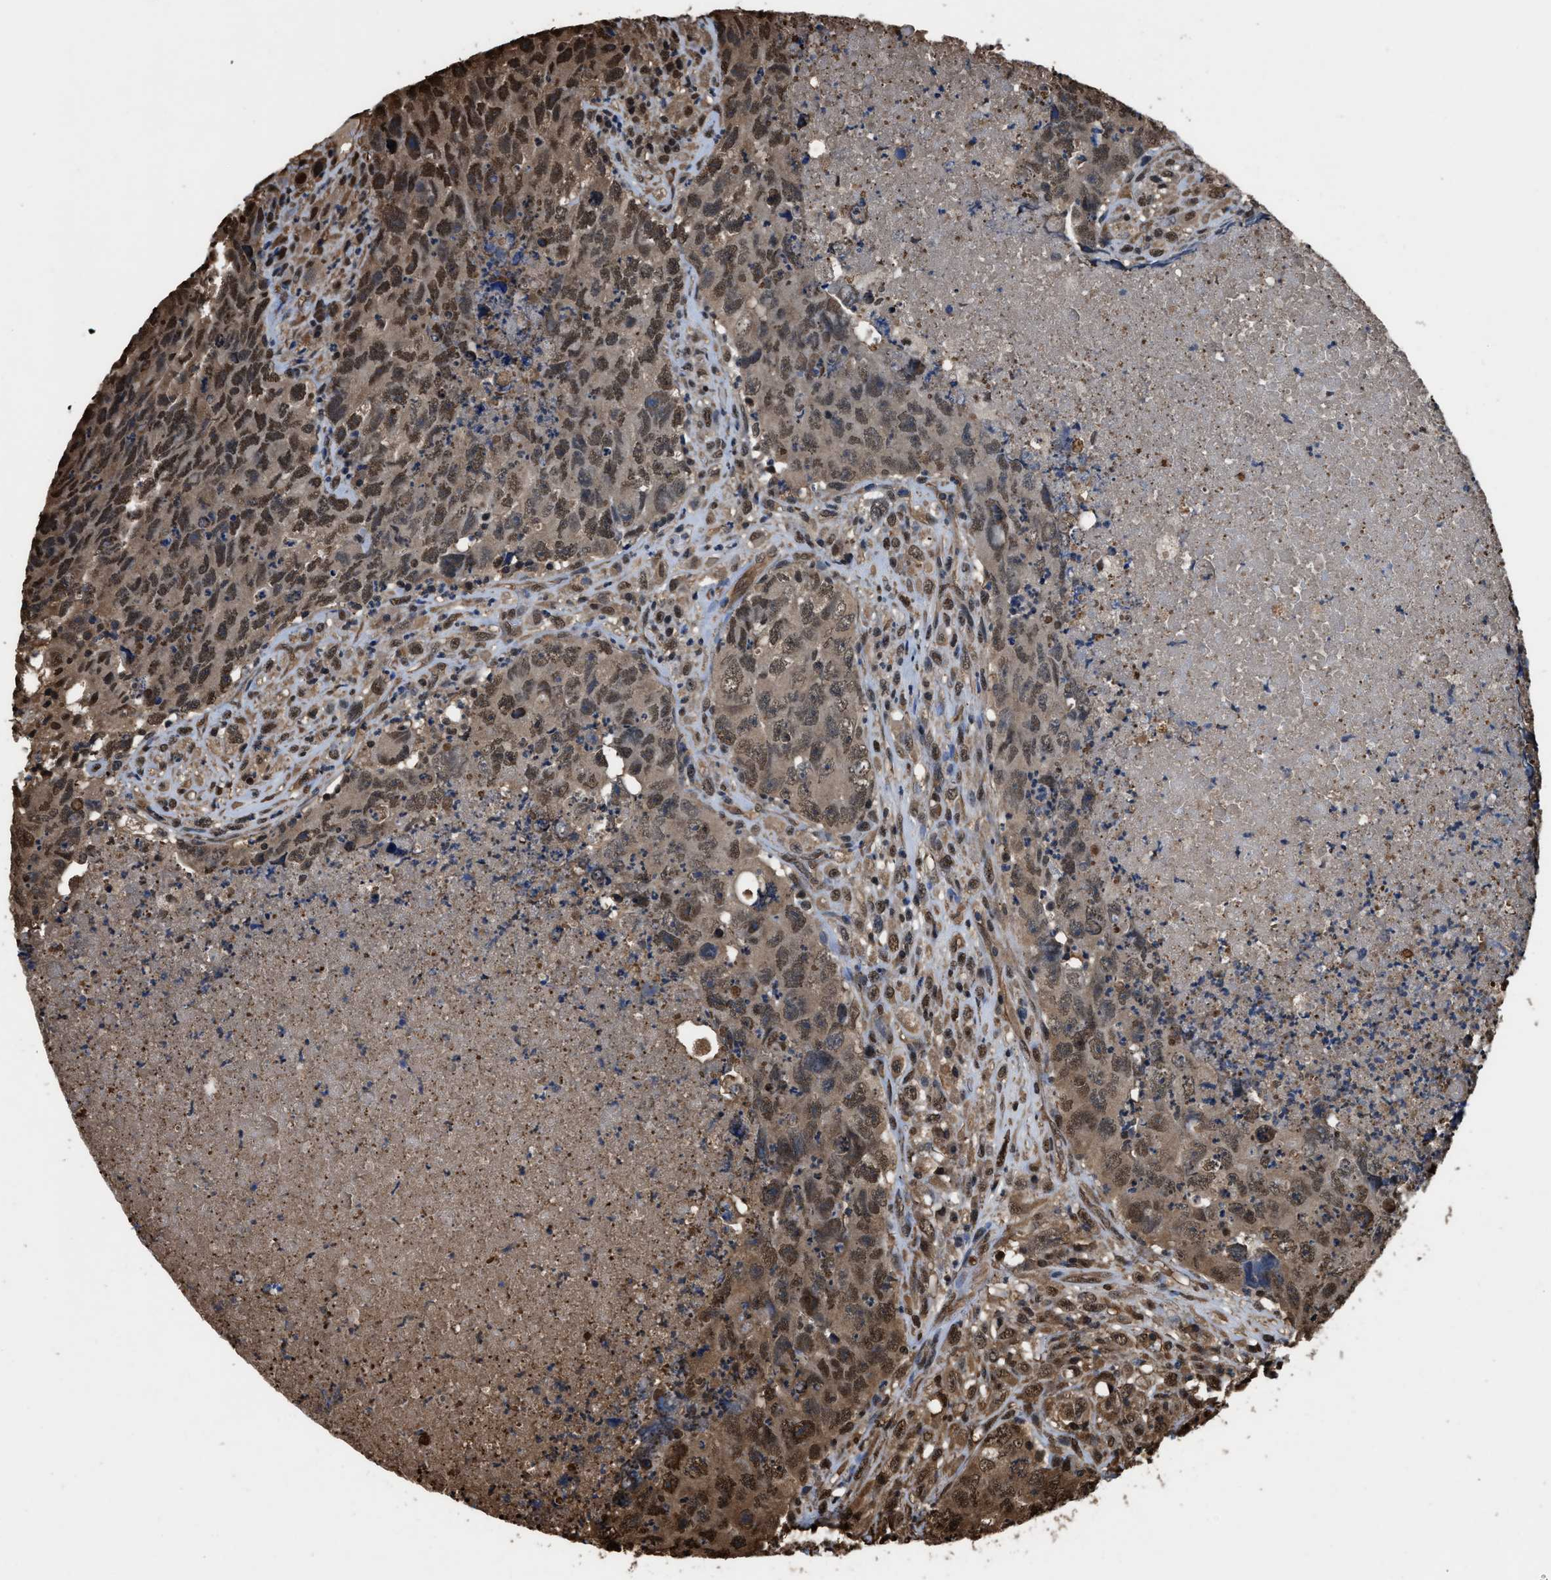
{"staining": {"intensity": "moderate", "quantity": ">75%", "location": "cytoplasmic/membranous,nuclear"}, "tissue": "testis cancer", "cell_type": "Tumor cells", "image_type": "cancer", "snomed": [{"axis": "morphology", "description": "Carcinoma, Embryonal, NOS"}, {"axis": "topography", "description": "Testis"}], "caption": "Protein analysis of testis embryonal carcinoma tissue displays moderate cytoplasmic/membranous and nuclear expression in about >75% of tumor cells.", "gene": "FNTA", "patient": {"sex": "male", "age": 32}}